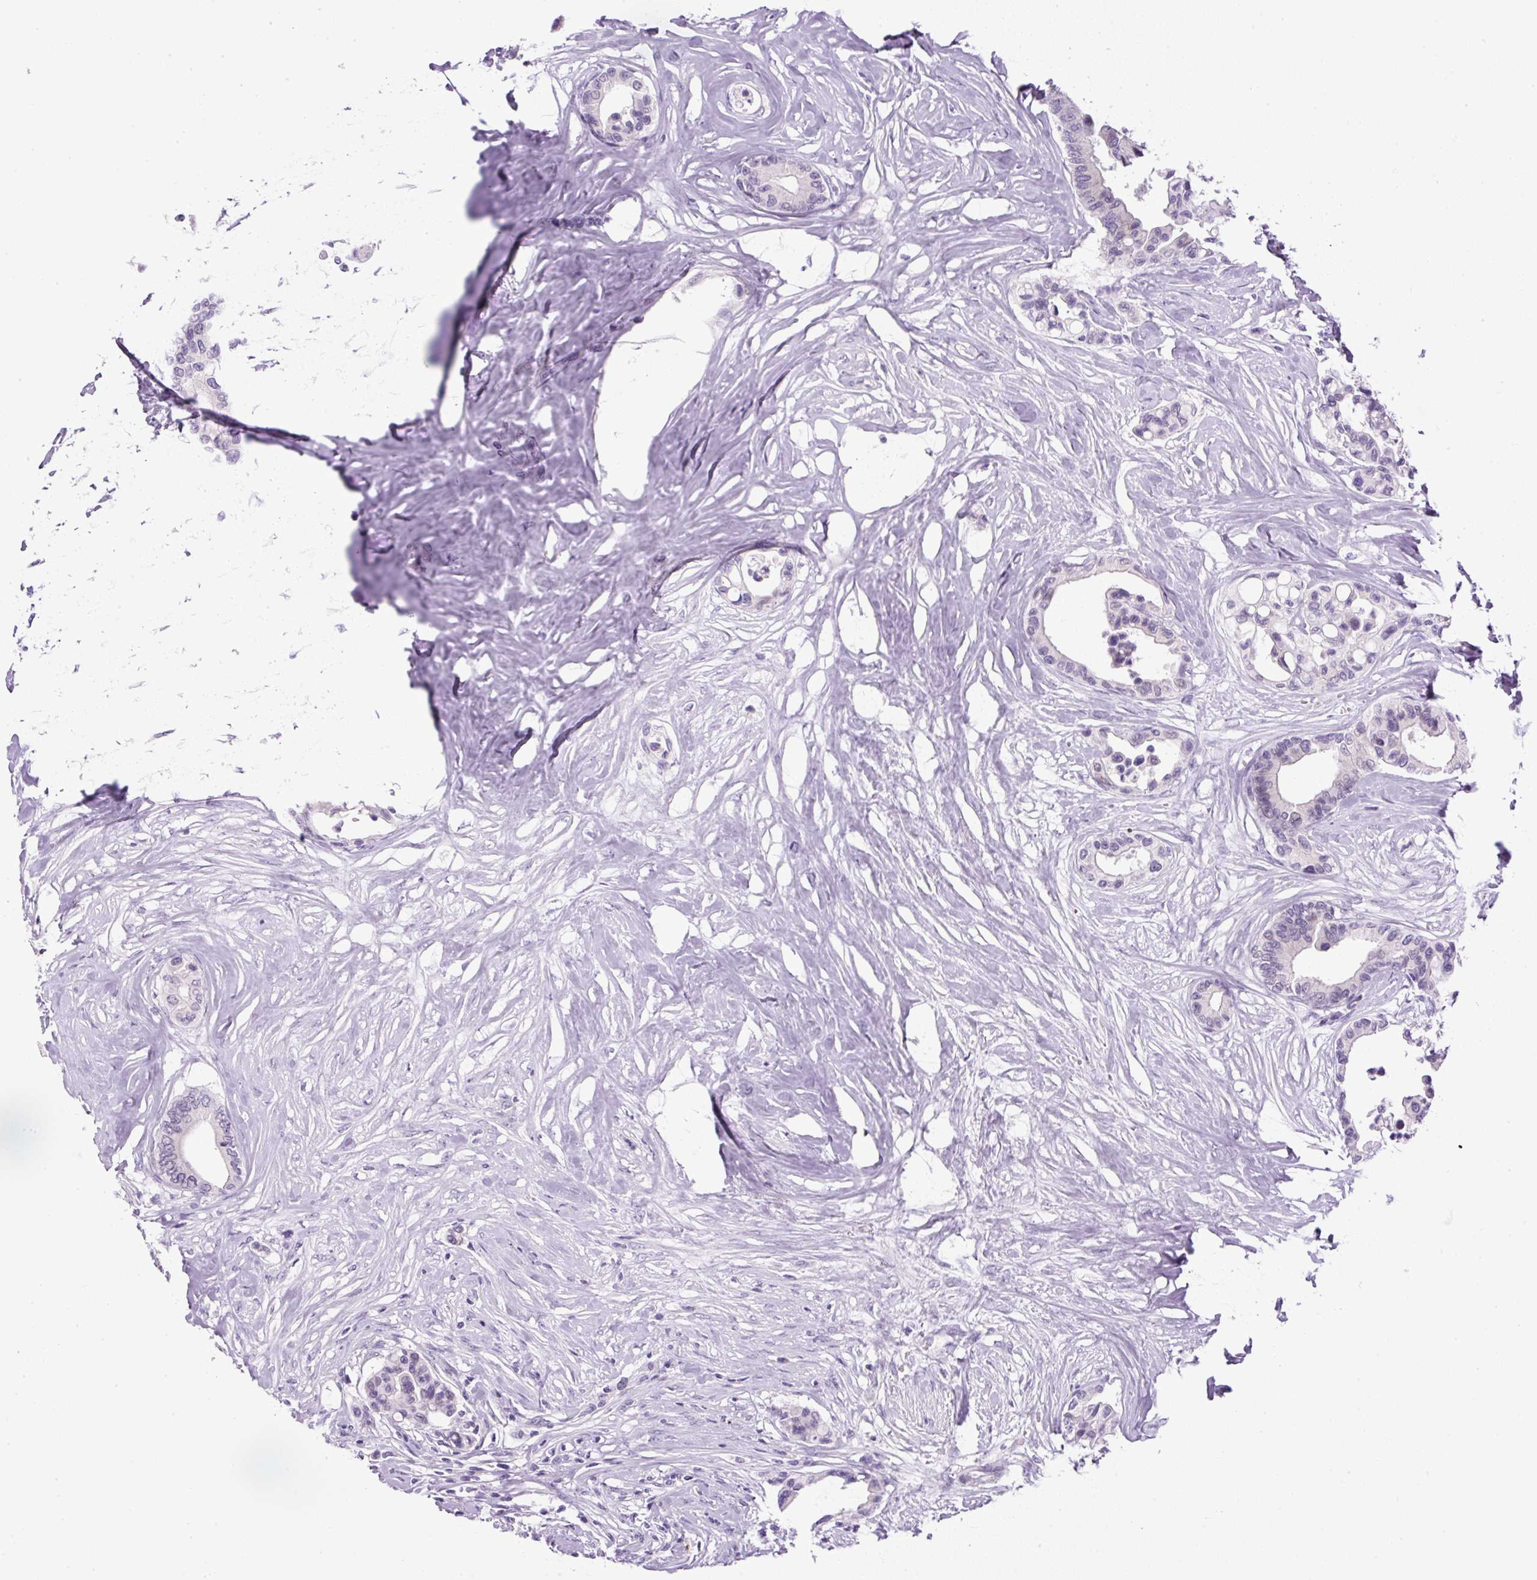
{"staining": {"intensity": "negative", "quantity": "none", "location": "none"}, "tissue": "colorectal cancer", "cell_type": "Tumor cells", "image_type": "cancer", "snomed": [{"axis": "morphology", "description": "Normal tissue, NOS"}, {"axis": "morphology", "description": "Adenocarcinoma, NOS"}, {"axis": "topography", "description": "Colon"}], "caption": "A high-resolution micrograph shows immunohistochemistry staining of colorectal adenocarcinoma, which displays no significant staining in tumor cells.", "gene": "RHBDD2", "patient": {"sex": "male", "age": 82}}